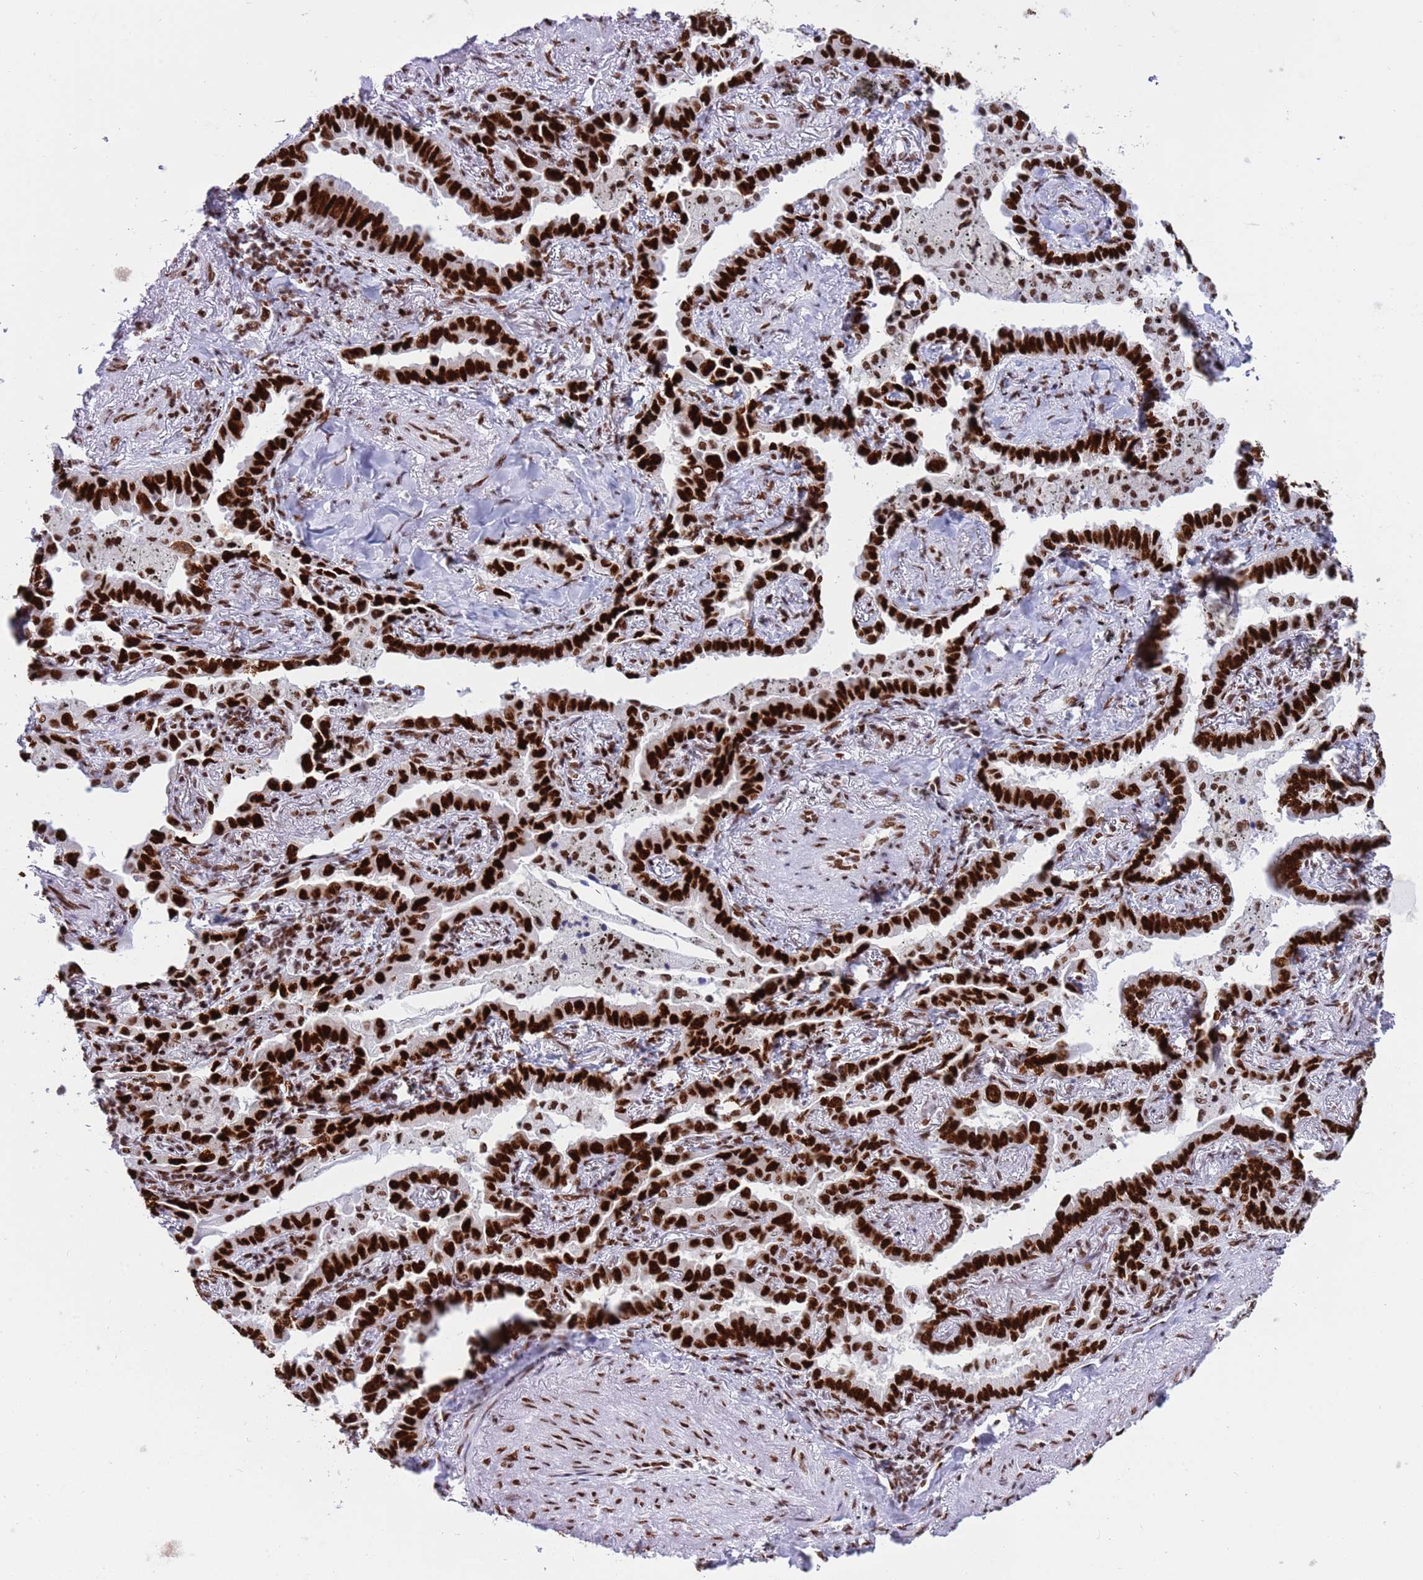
{"staining": {"intensity": "strong", "quantity": ">75%", "location": "nuclear"}, "tissue": "lung cancer", "cell_type": "Tumor cells", "image_type": "cancer", "snomed": [{"axis": "morphology", "description": "Adenocarcinoma, NOS"}, {"axis": "topography", "description": "Lung"}], "caption": "Immunohistochemistry (IHC) micrograph of neoplastic tissue: adenocarcinoma (lung) stained using immunohistochemistry (IHC) demonstrates high levels of strong protein expression localized specifically in the nuclear of tumor cells, appearing as a nuclear brown color.", "gene": "RALY", "patient": {"sex": "male", "age": 67}}